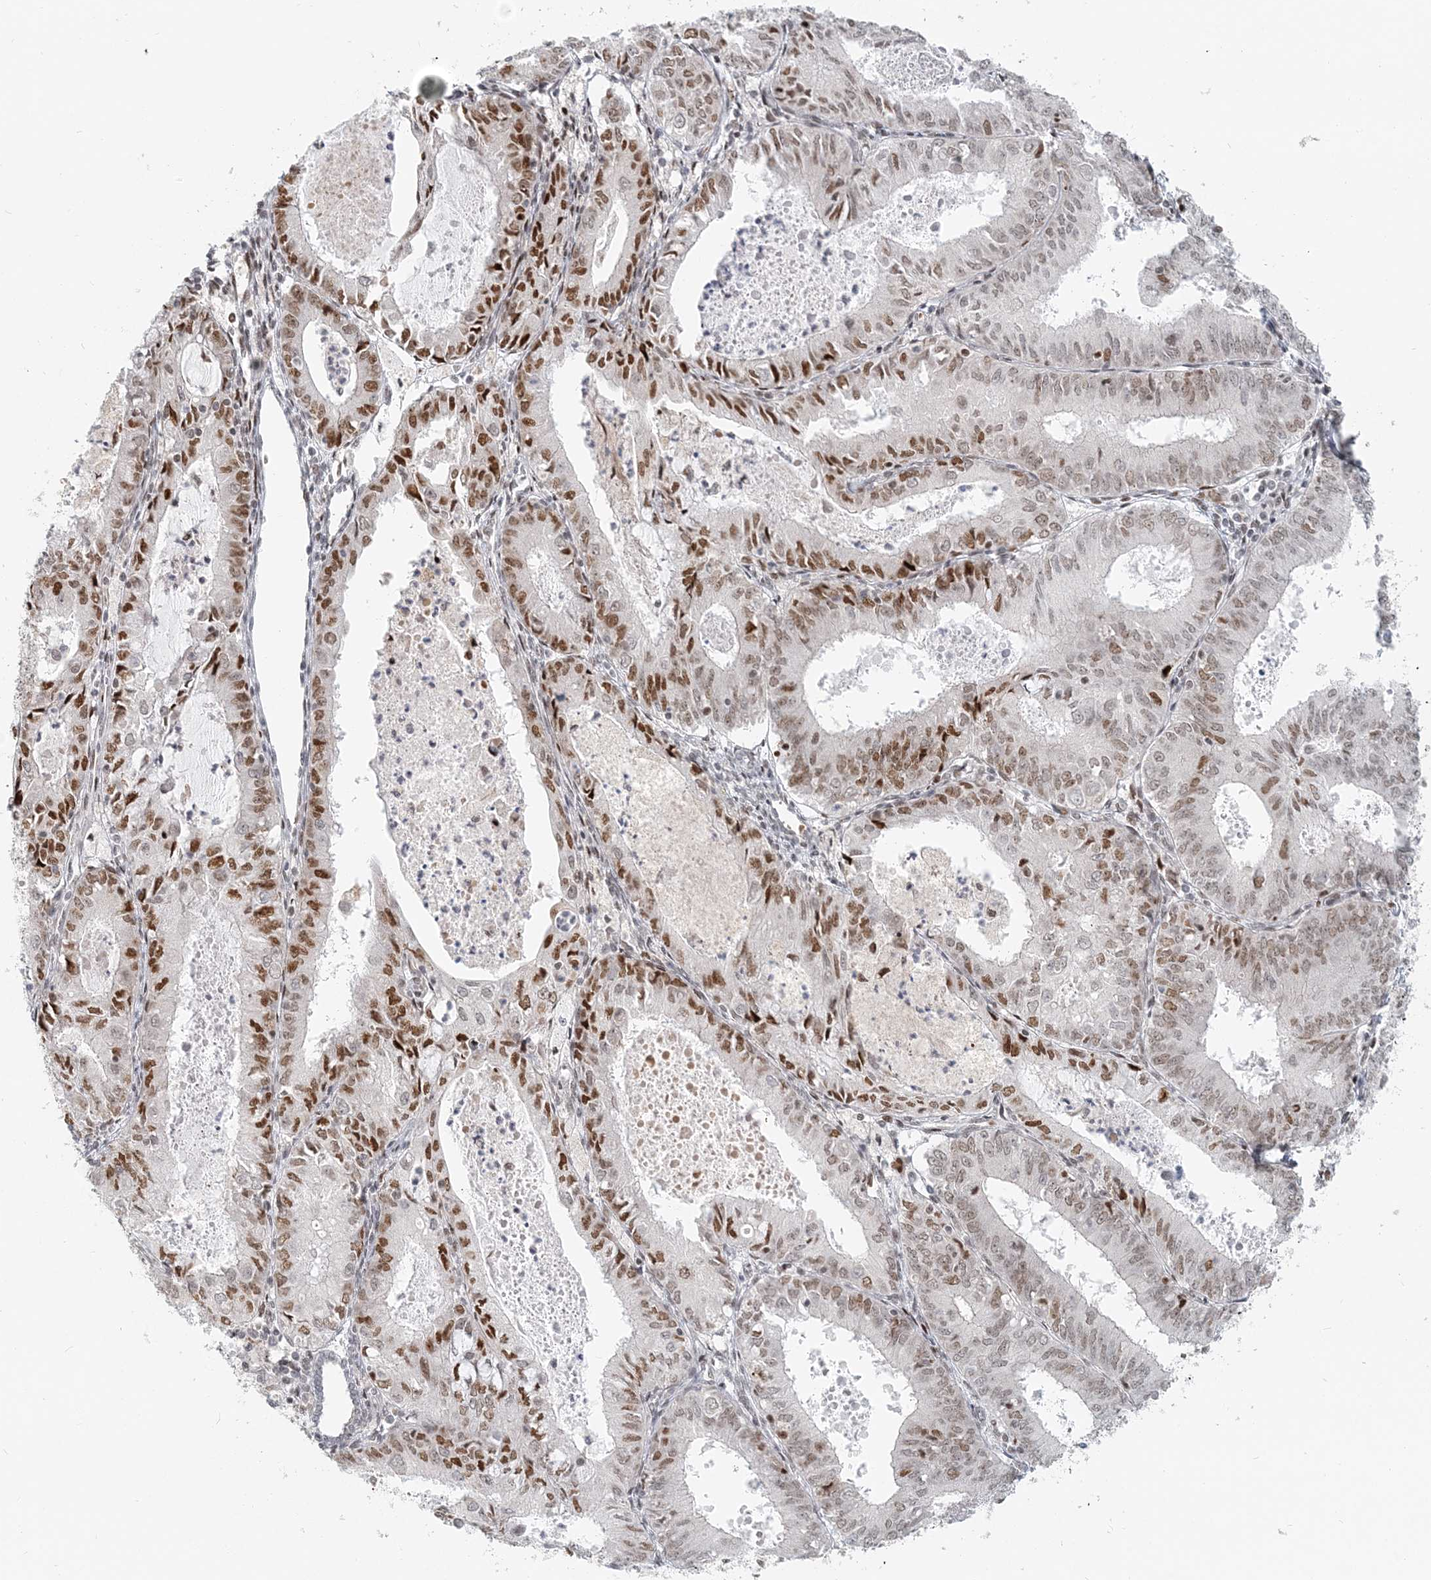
{"staining": {"intensity": "moderate", "quantity": ">75%", "location": "nuclear"}, "tissue": "endometrial cancer", "cell_type": "Tumor cells", "image_type": "cancer", "snomed": [{"axis": "morphology", "description": "Adenocarcinoma, NOS"}, {"axis": "topography", "description": "Endometrium"}], "caption": "Protein expression by IHC reveals moderate nuclear expression in approximately >75% of tumor cells in endometrial cancer (adenocarcinoma). Immunohistochemistry (ihc) stains the protein in brown and the nuclei are stained blue.", "gene": "BAZ1B", "patient": {"sex": "female", "age": 57}}